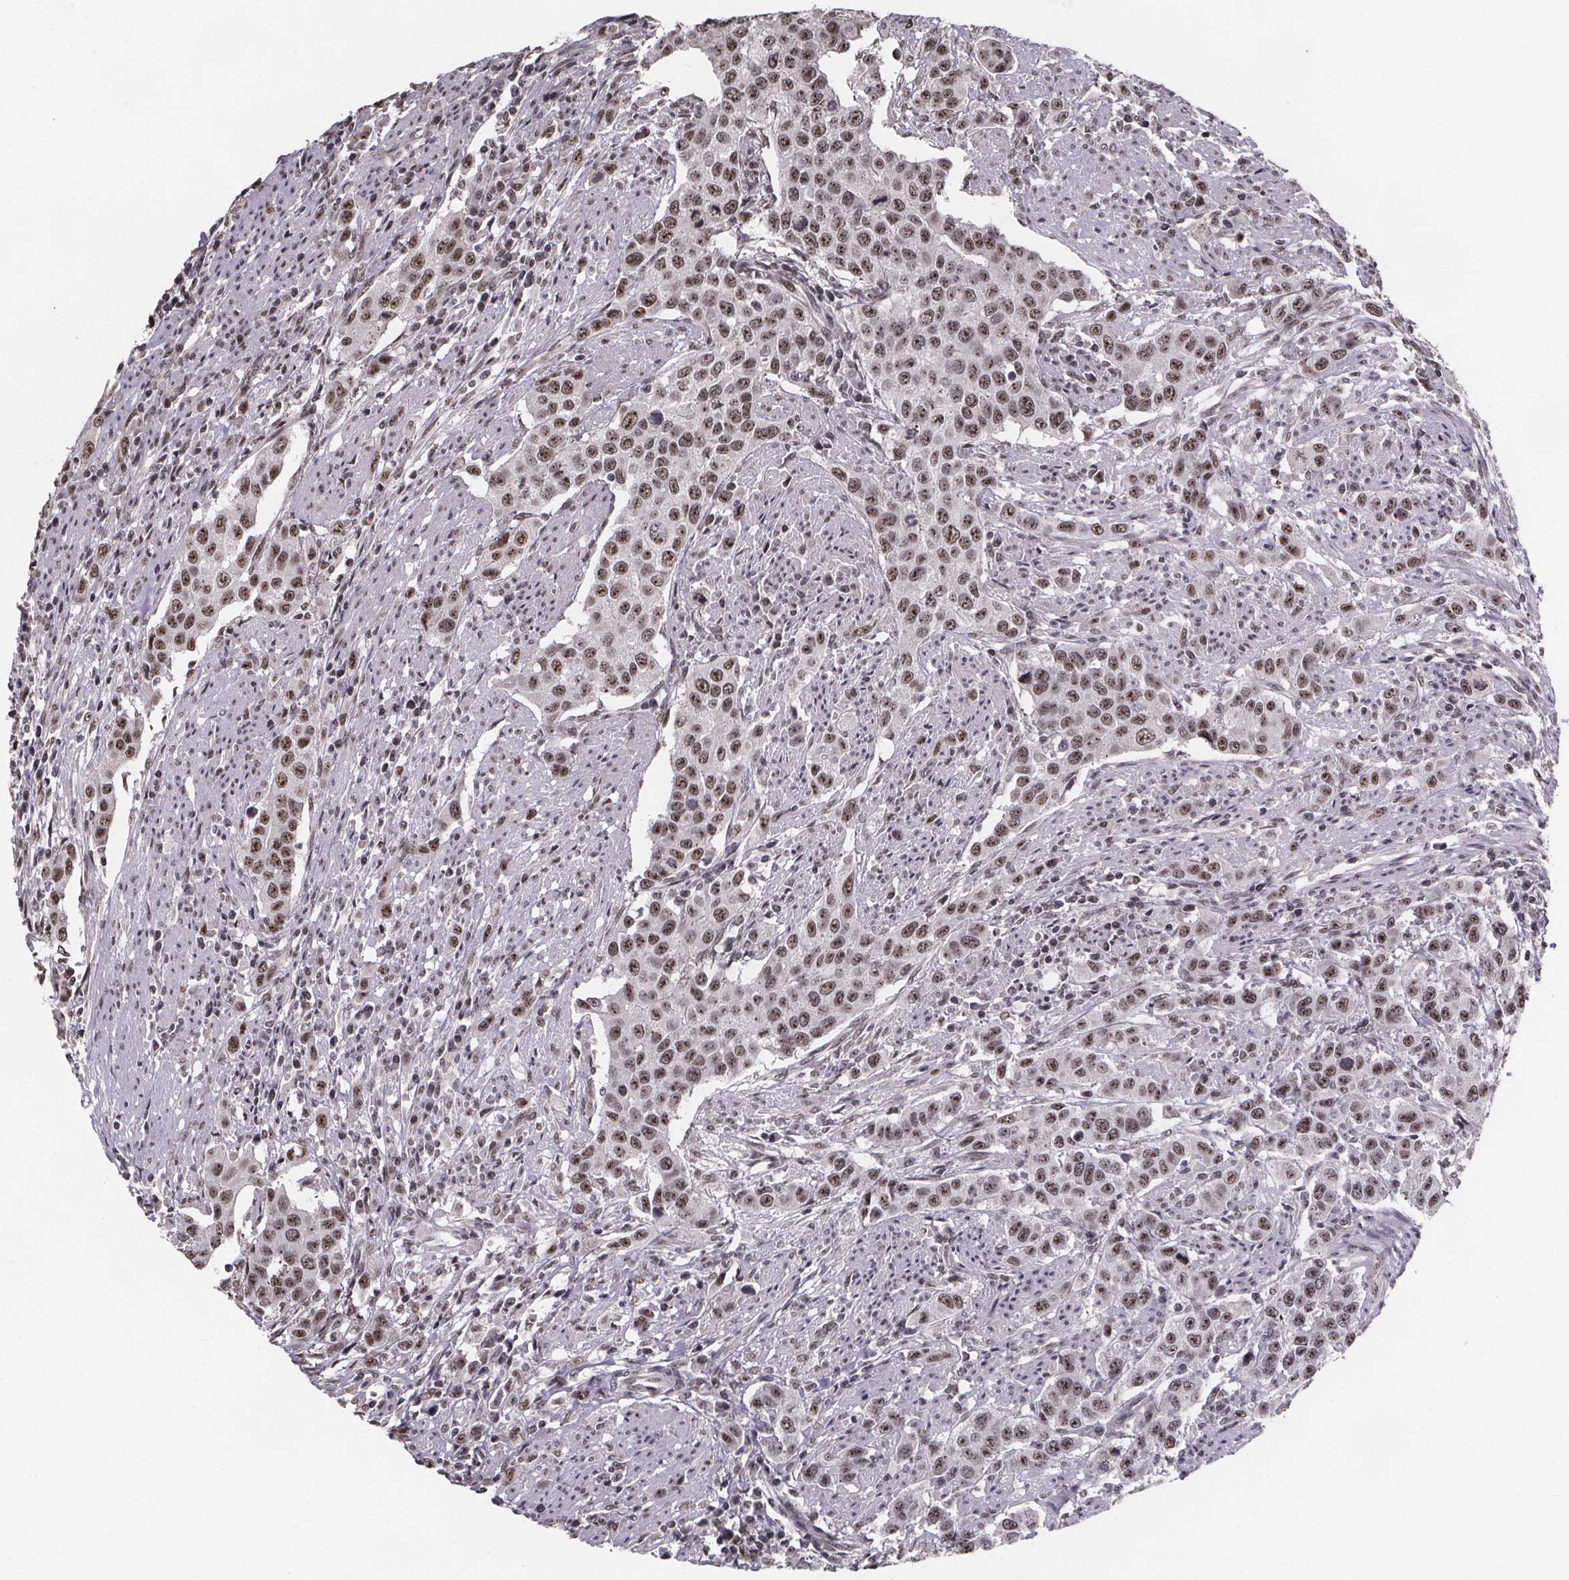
{"staining": {"intensity": "moderate", "quantity": ">75%", "location": "nuclear"}, "tissue": "urothelial cancer", "cell_type": "Tumor cells", "image_type": "cancer", "snomed": [{"axis": "morphology", "description": "Urothelial carcinoma, High grade"}, {"axis": "topography", "description": "Urinary bladder"}], "caption": "Human urothelial carcinoma (high-grade) stained for a protein (brown) demonstrates moderate nuclear positive positivity in approximately >75% of tumor cells.", "gene": "U2SURP", "patient": {"sex": "female", "age": 58}}